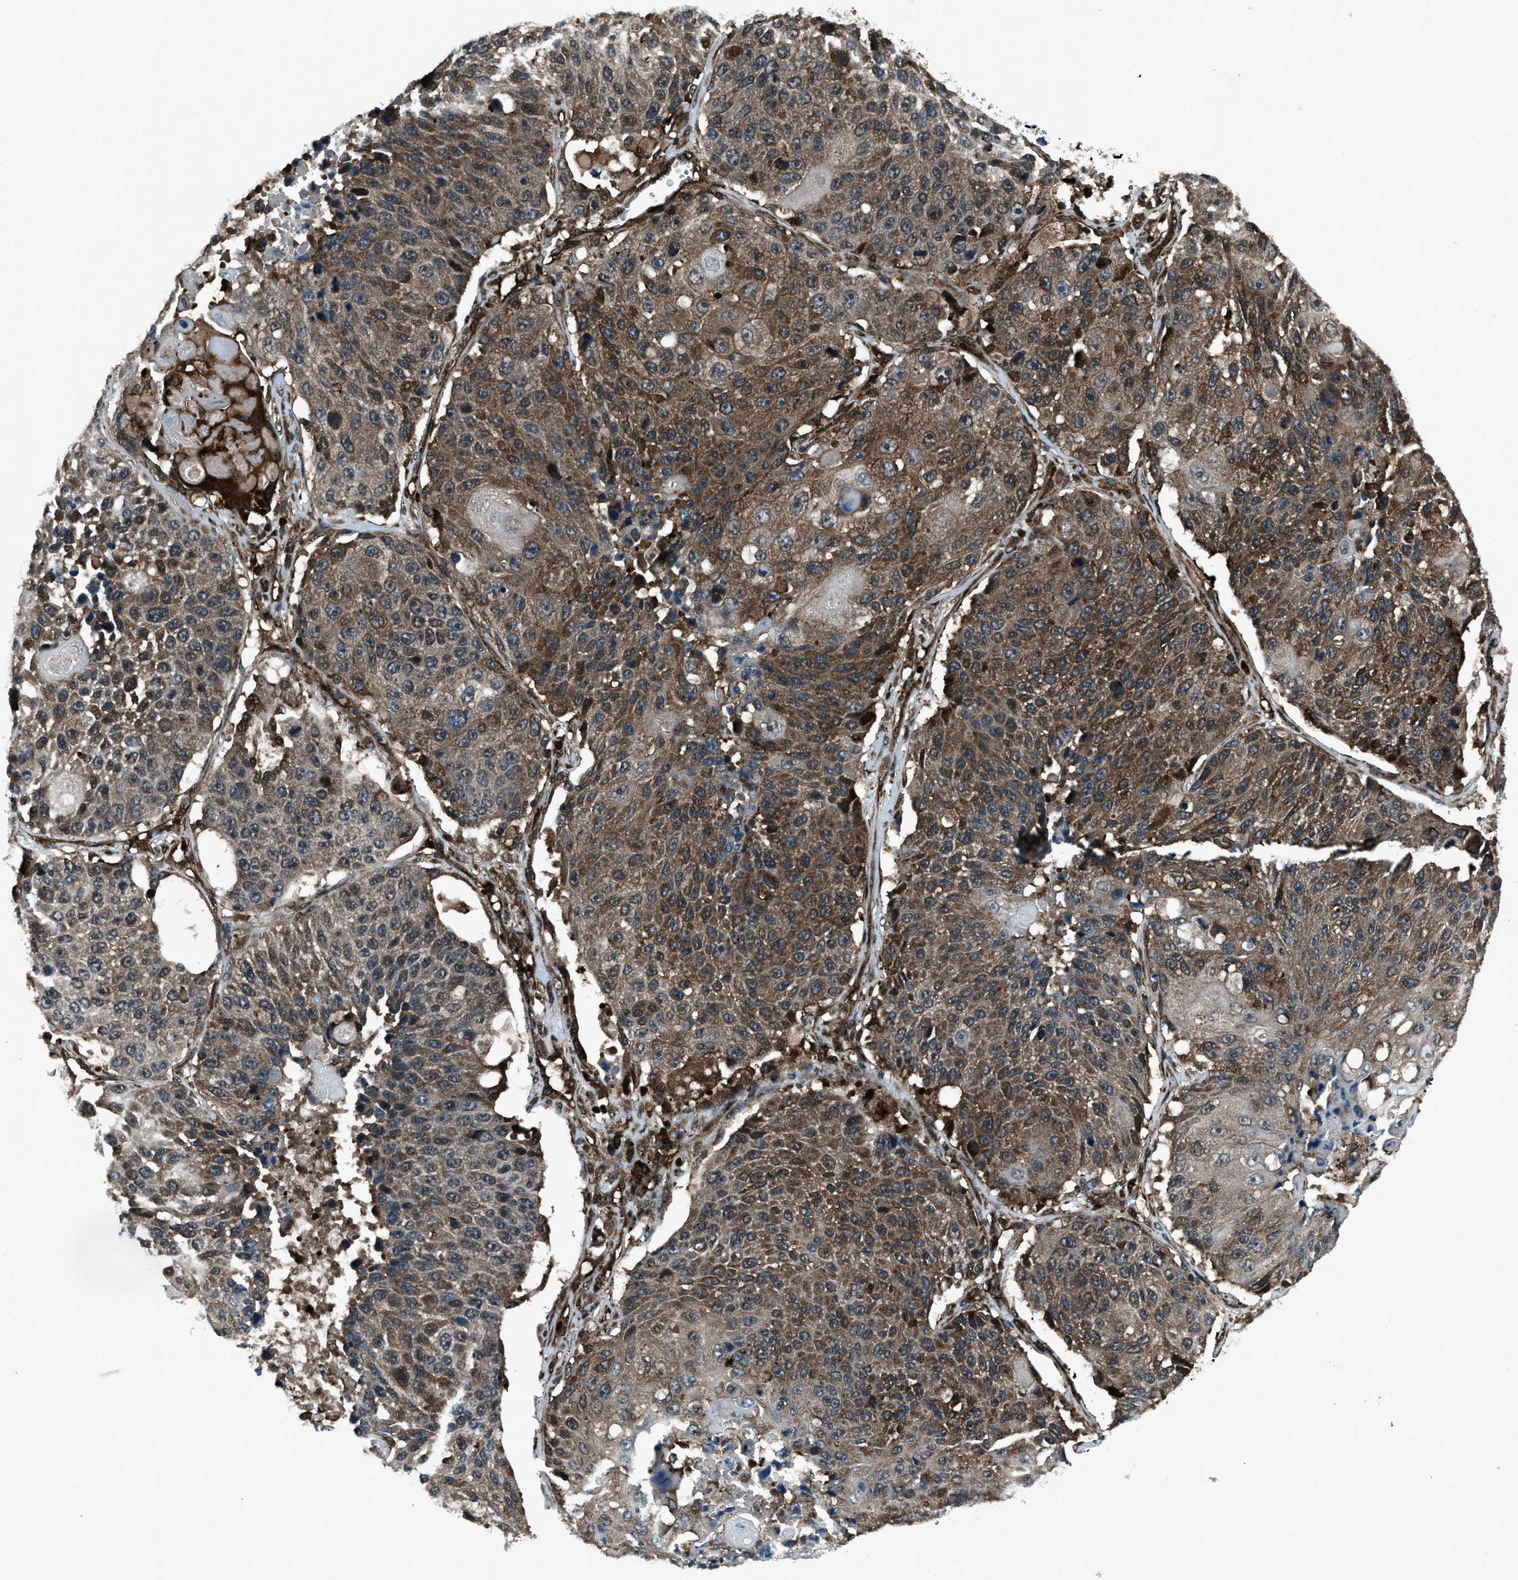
{"staining": {"intensity": "moderate", "quantity": ">75%", "location": "cytoplasmic/membranous,nuclear"}, "tissue": "lung cancer", "cell_type": "Tumor cells", "image_type": "cancer", "snomed": [{"axis": "morphology", "description": "Squamous cell carcinoma, NOS"}, {"axis": "topography", "description": "Lung"}], "caption": "Immunohistochemical staining of human lung cancer (squamous cell carcinoma) demonstrates moderate cytoplasmic/membranous and nuclear protein positivity in approximately >75% of tumor cells.", "gene": "SNX30", "patient": {"sex": "male", "age": 61}}